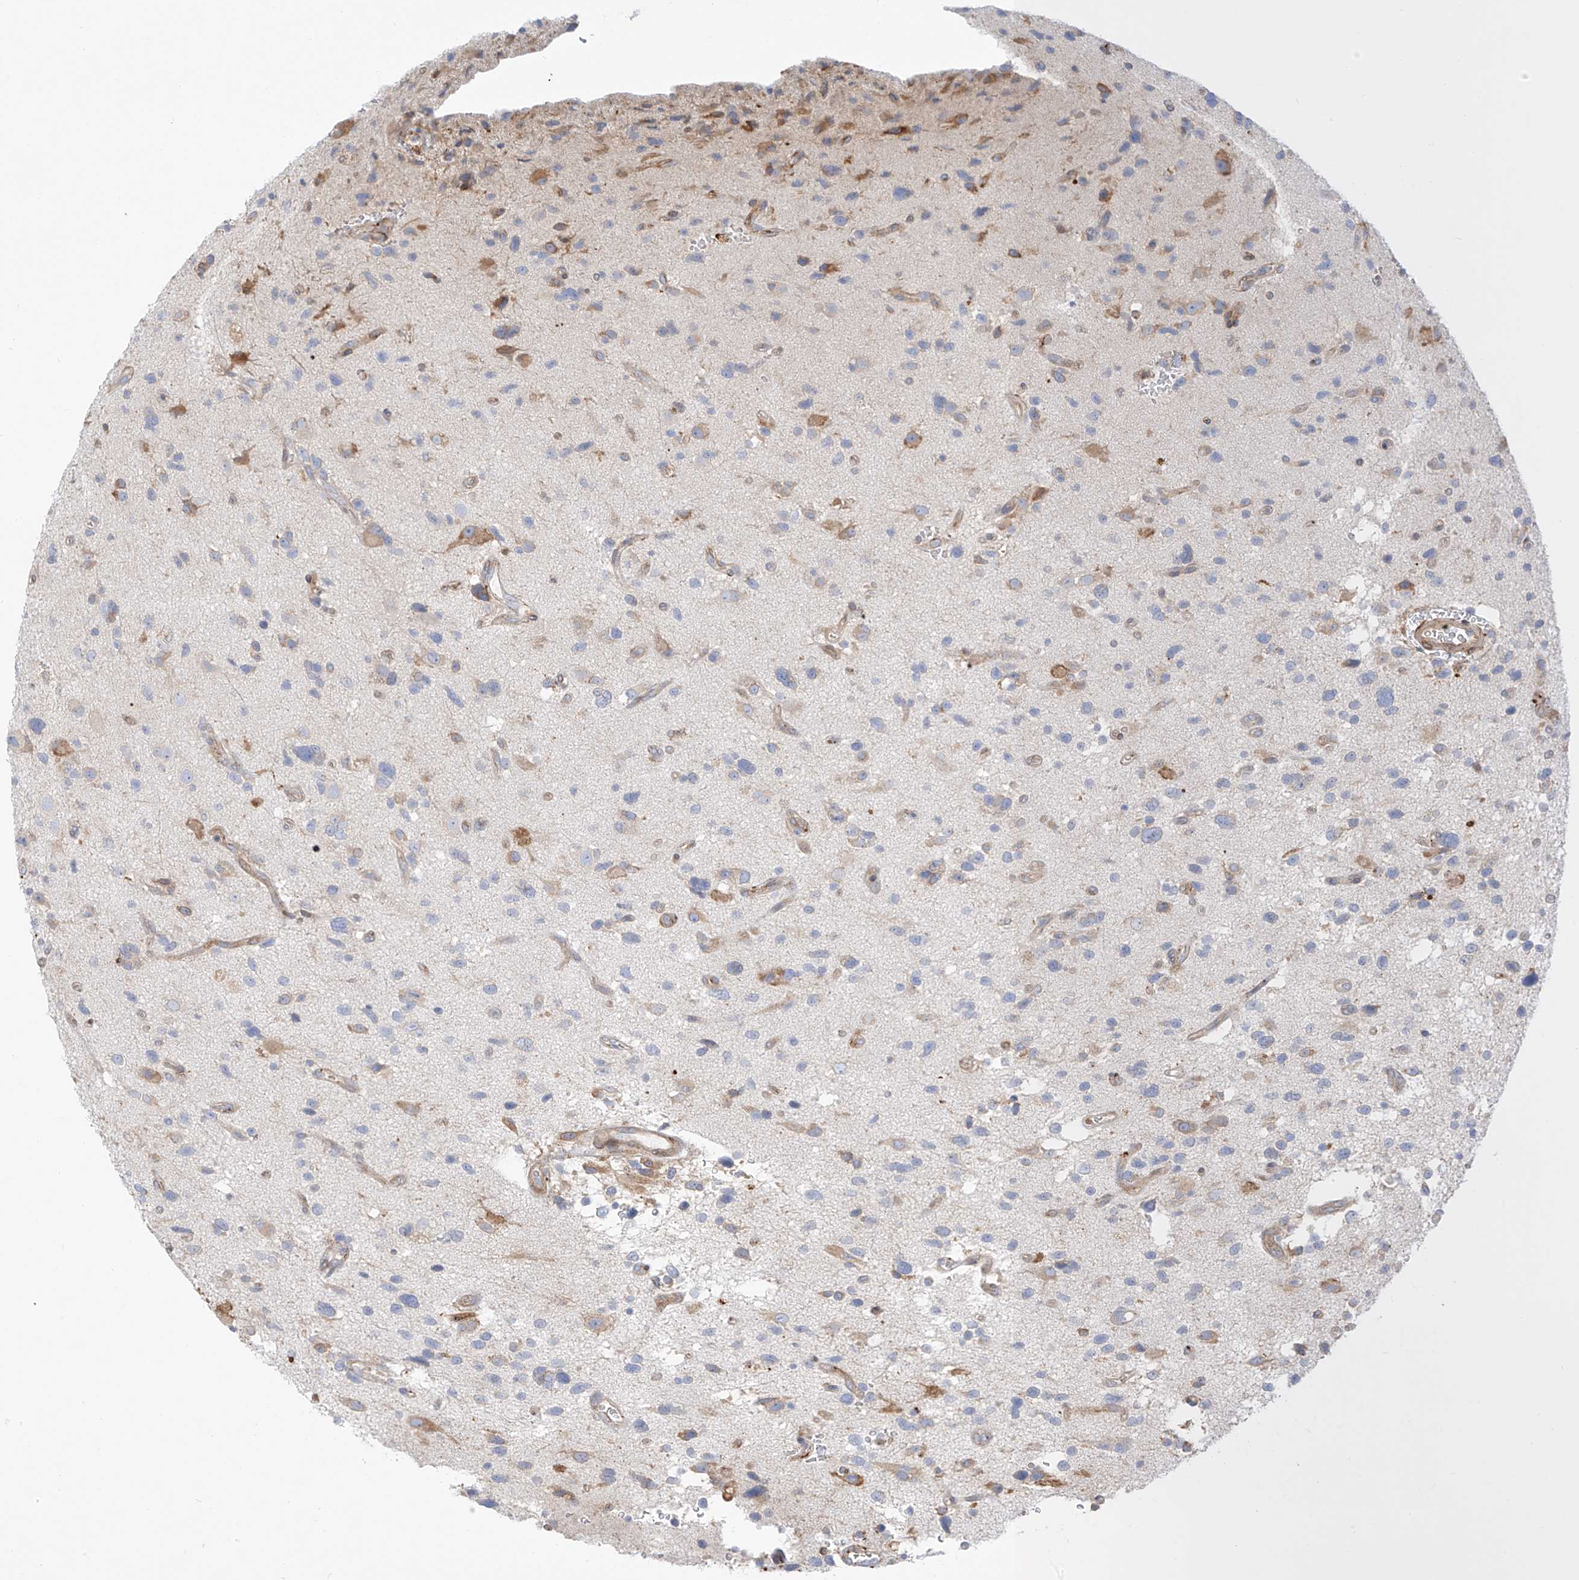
{"staining": {"intensity": "negative", "quantity": "none", "location": "none"}, "tissue": "glioma", "cell_type": "Tumor cells", "image_type": "cancer", "snomed": [{"axis": "morphology", "description": "Glioma, malignant, High grade"}, {"axis": "topography", "description": "Brain"}], "caption": "Protein analysis of malignant glioma (high-grade) shows no significant positivity in tumor cells.", "gene": "PCYOX1", "patient": {"sex": "male", "age": 33}}